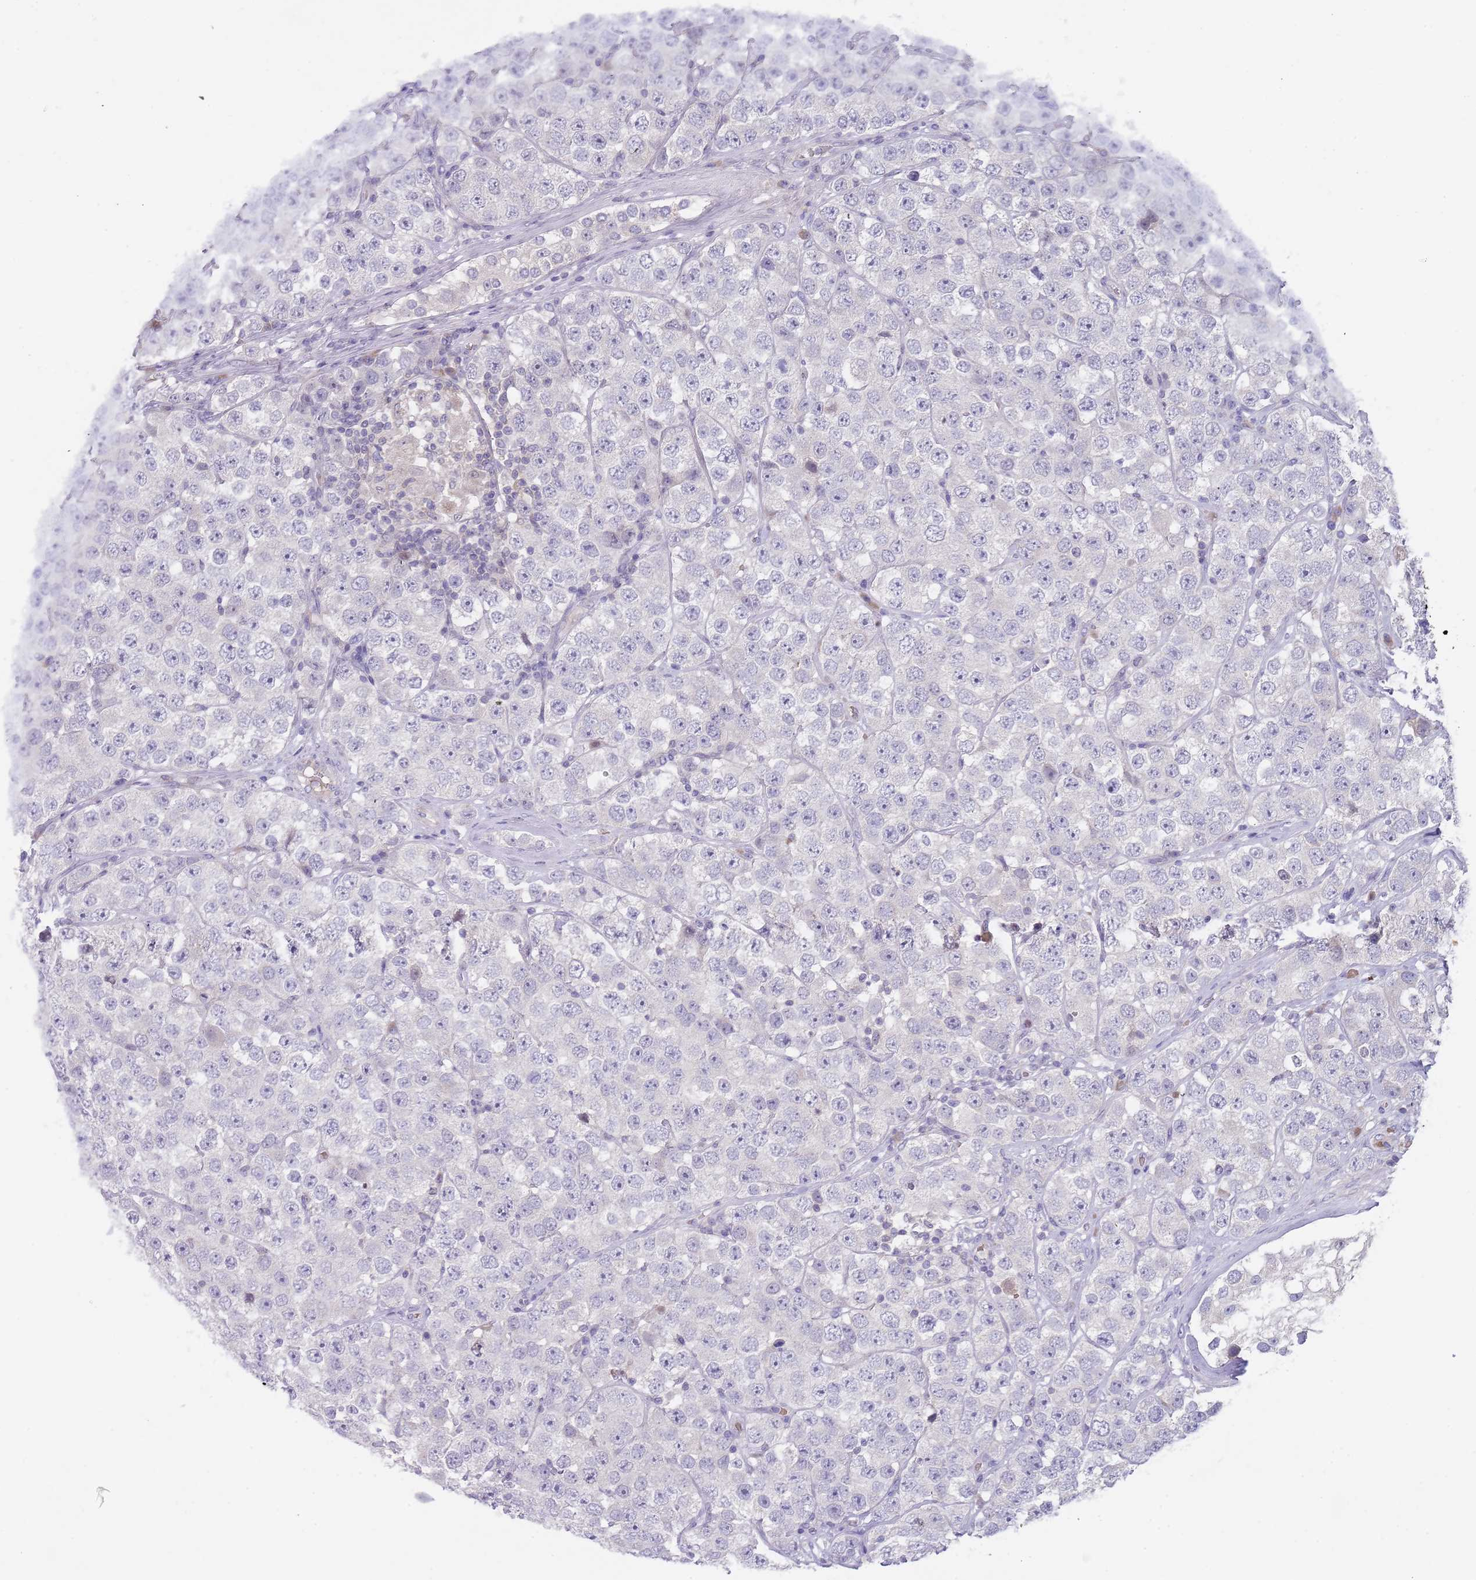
{"staining": {"intensity": "negative", "quantity": "none", "location": "none"}, "tissue": "testis cancer", "cell_type": "Tumor cells", "image_type": "cancer", "snomed": [{"axis": "morphology", "description": "Seminoma, NOS"}, {"axis": "topography", "description": "Testis"}], "caption": "IHC photomicrograph of human testis cancer stained for a protein (brown), which reveals no staining in tumor cells.", "gene": "PRAC1", "patient": {"sex": "male", "age": 28}}